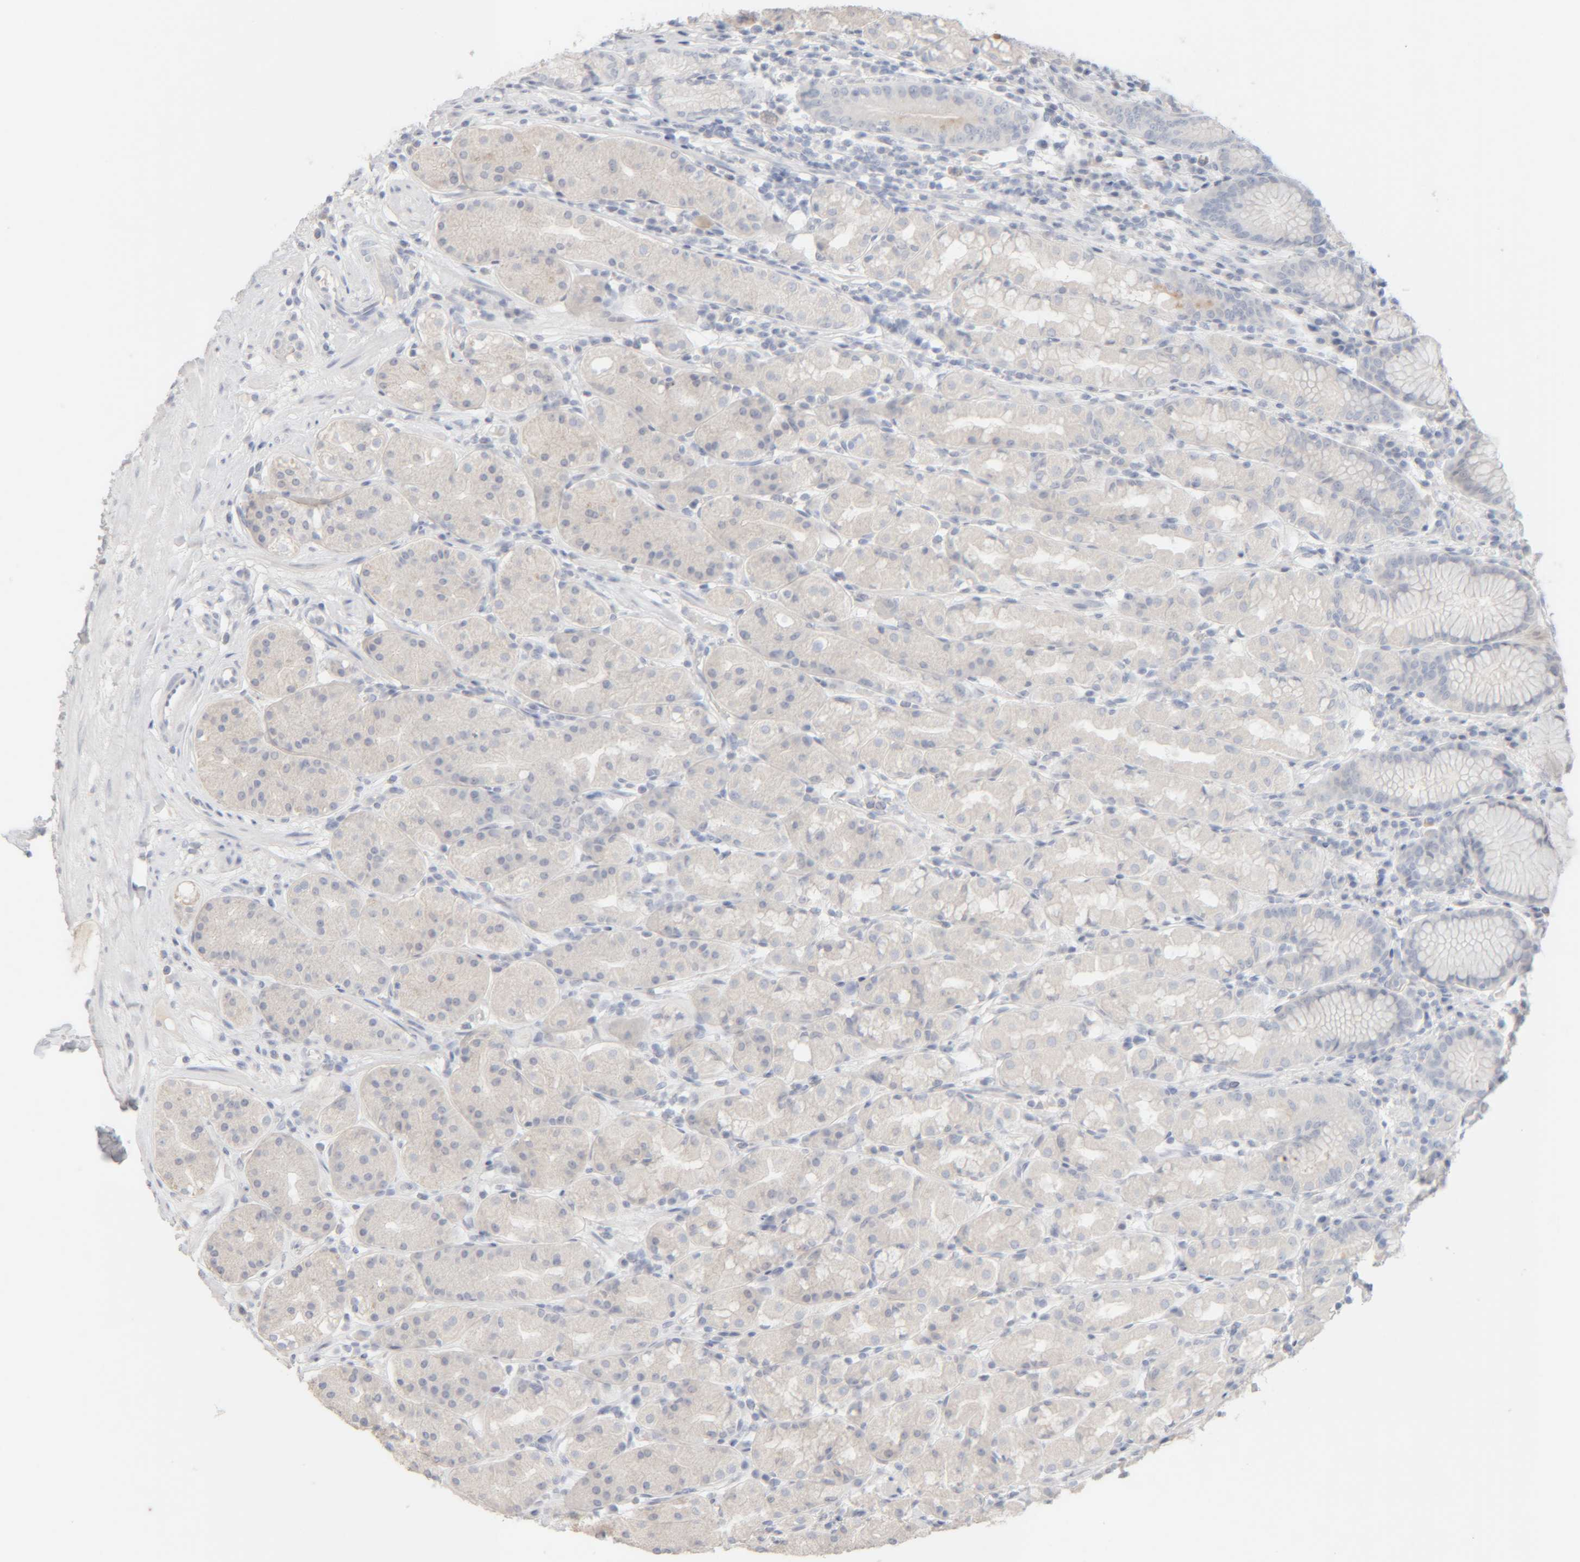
{"staining": {"intensity": "negative", "quantity": "none", "location": "none"}, "tissue": "stomach", "cell_type": "Glandular cells", "image_type": "normal", "snomed": [{"axis": "morphology", "description": "Normal tissue, NOS"}, {"axis": "topography", "description": "Stomach, lower"}], "caption": "Immunohistochemistry of normal stomach reveals no staining in glandular cells.", "gene": "RIDA", "patient": {"sex": "female", "age": 56}}